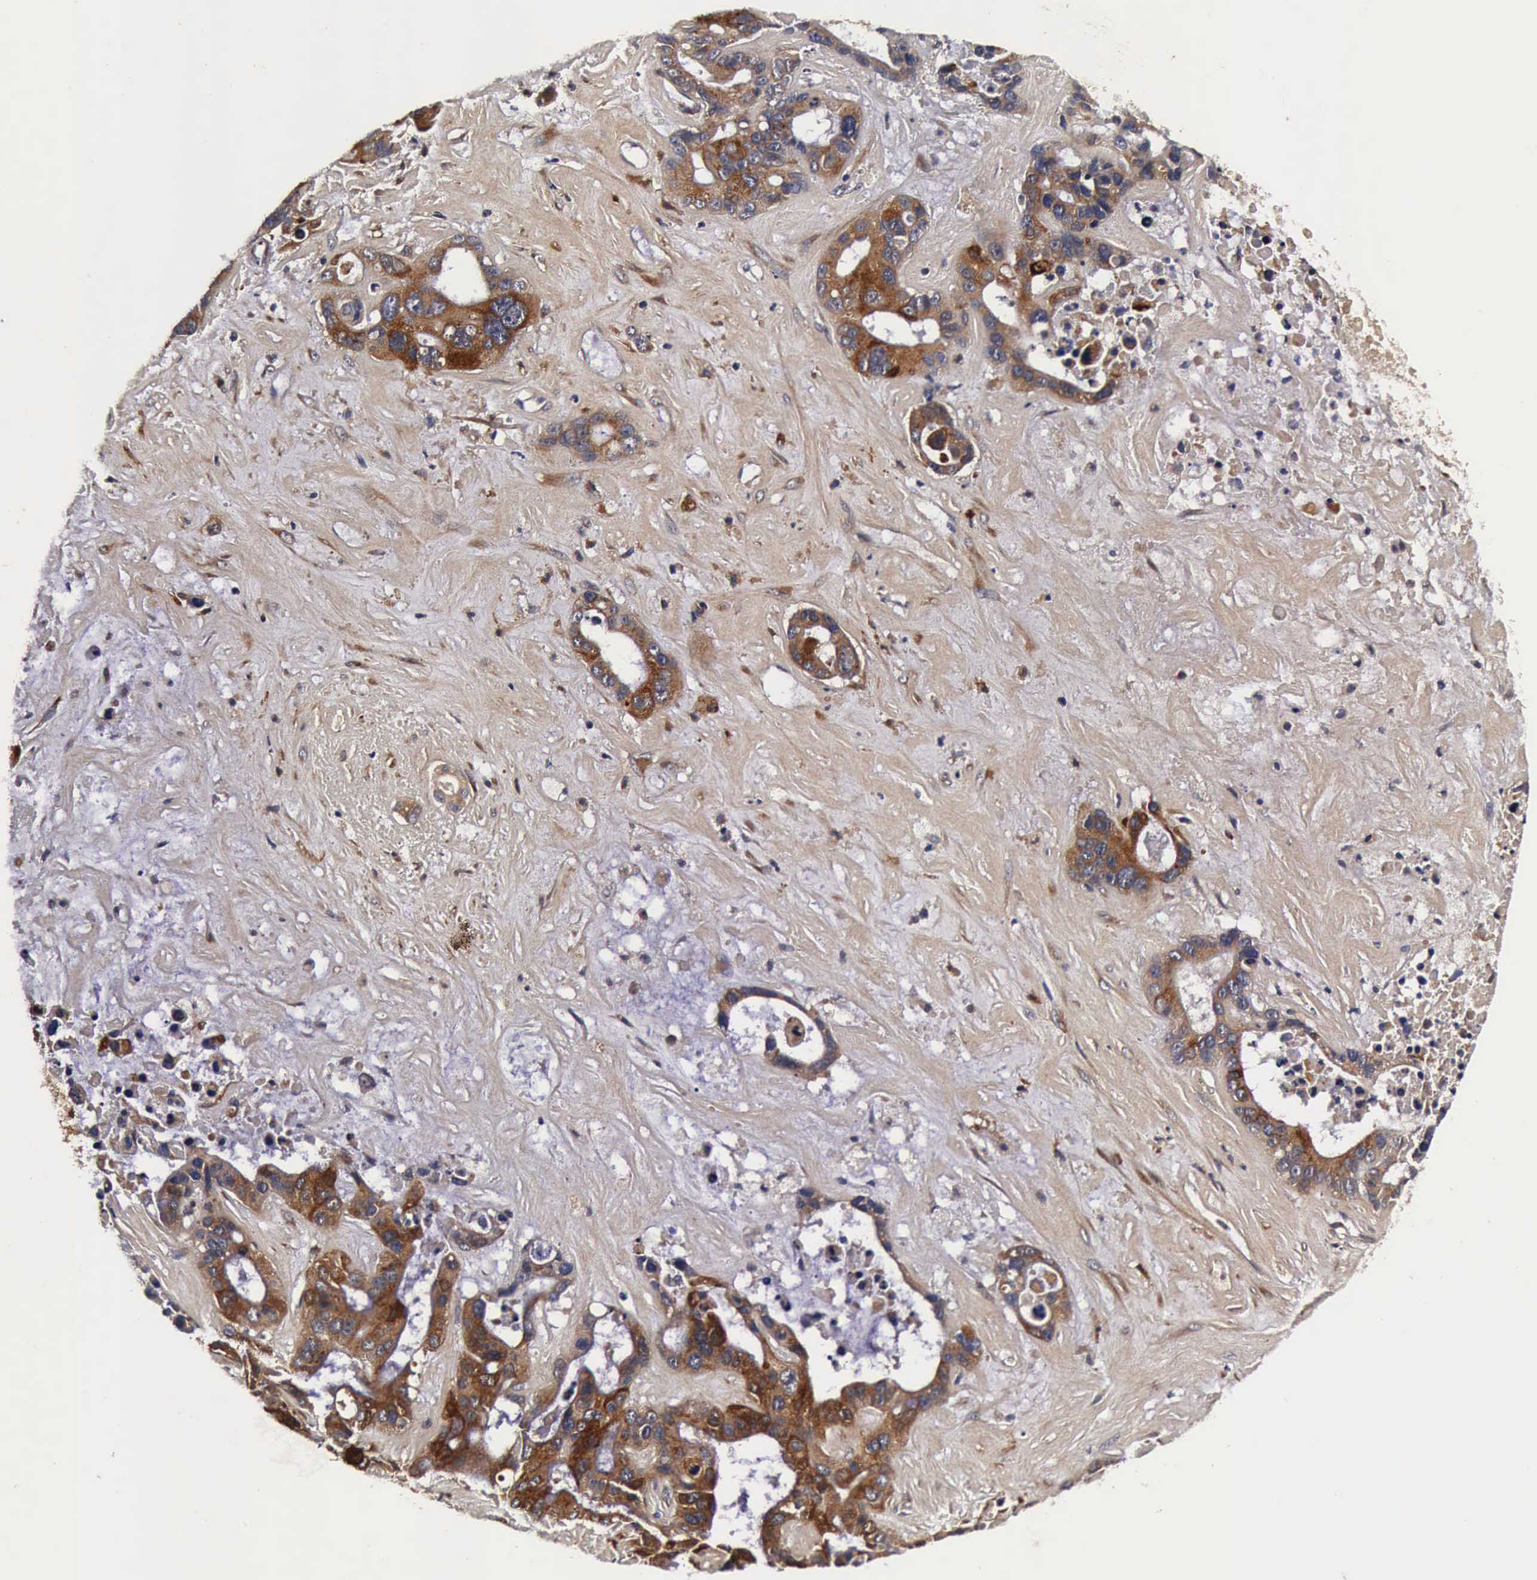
{"staining": {"intensity": "strong", "quantity": ">75%", "location": "cytoplasmic/membranous"}, "tissue": "liver cancer", "cell_type": "Tumor cells", "image_type": "cancer", "snomed": [{"axis": "morphology", "description": "Cholangiocarcinoma"}, {"axis": "topography", "description": "Liver"}], "caption": "DAB (3,3'-diaminobenzidine) immunohistochemical staining of liver cholangiocarcinoma exhibits strong cytoplasmic/membranous protein expression in approximately >75% of tumor cells.", "gene": "CST3", "patient": {"sex": "female", "age": 65}}